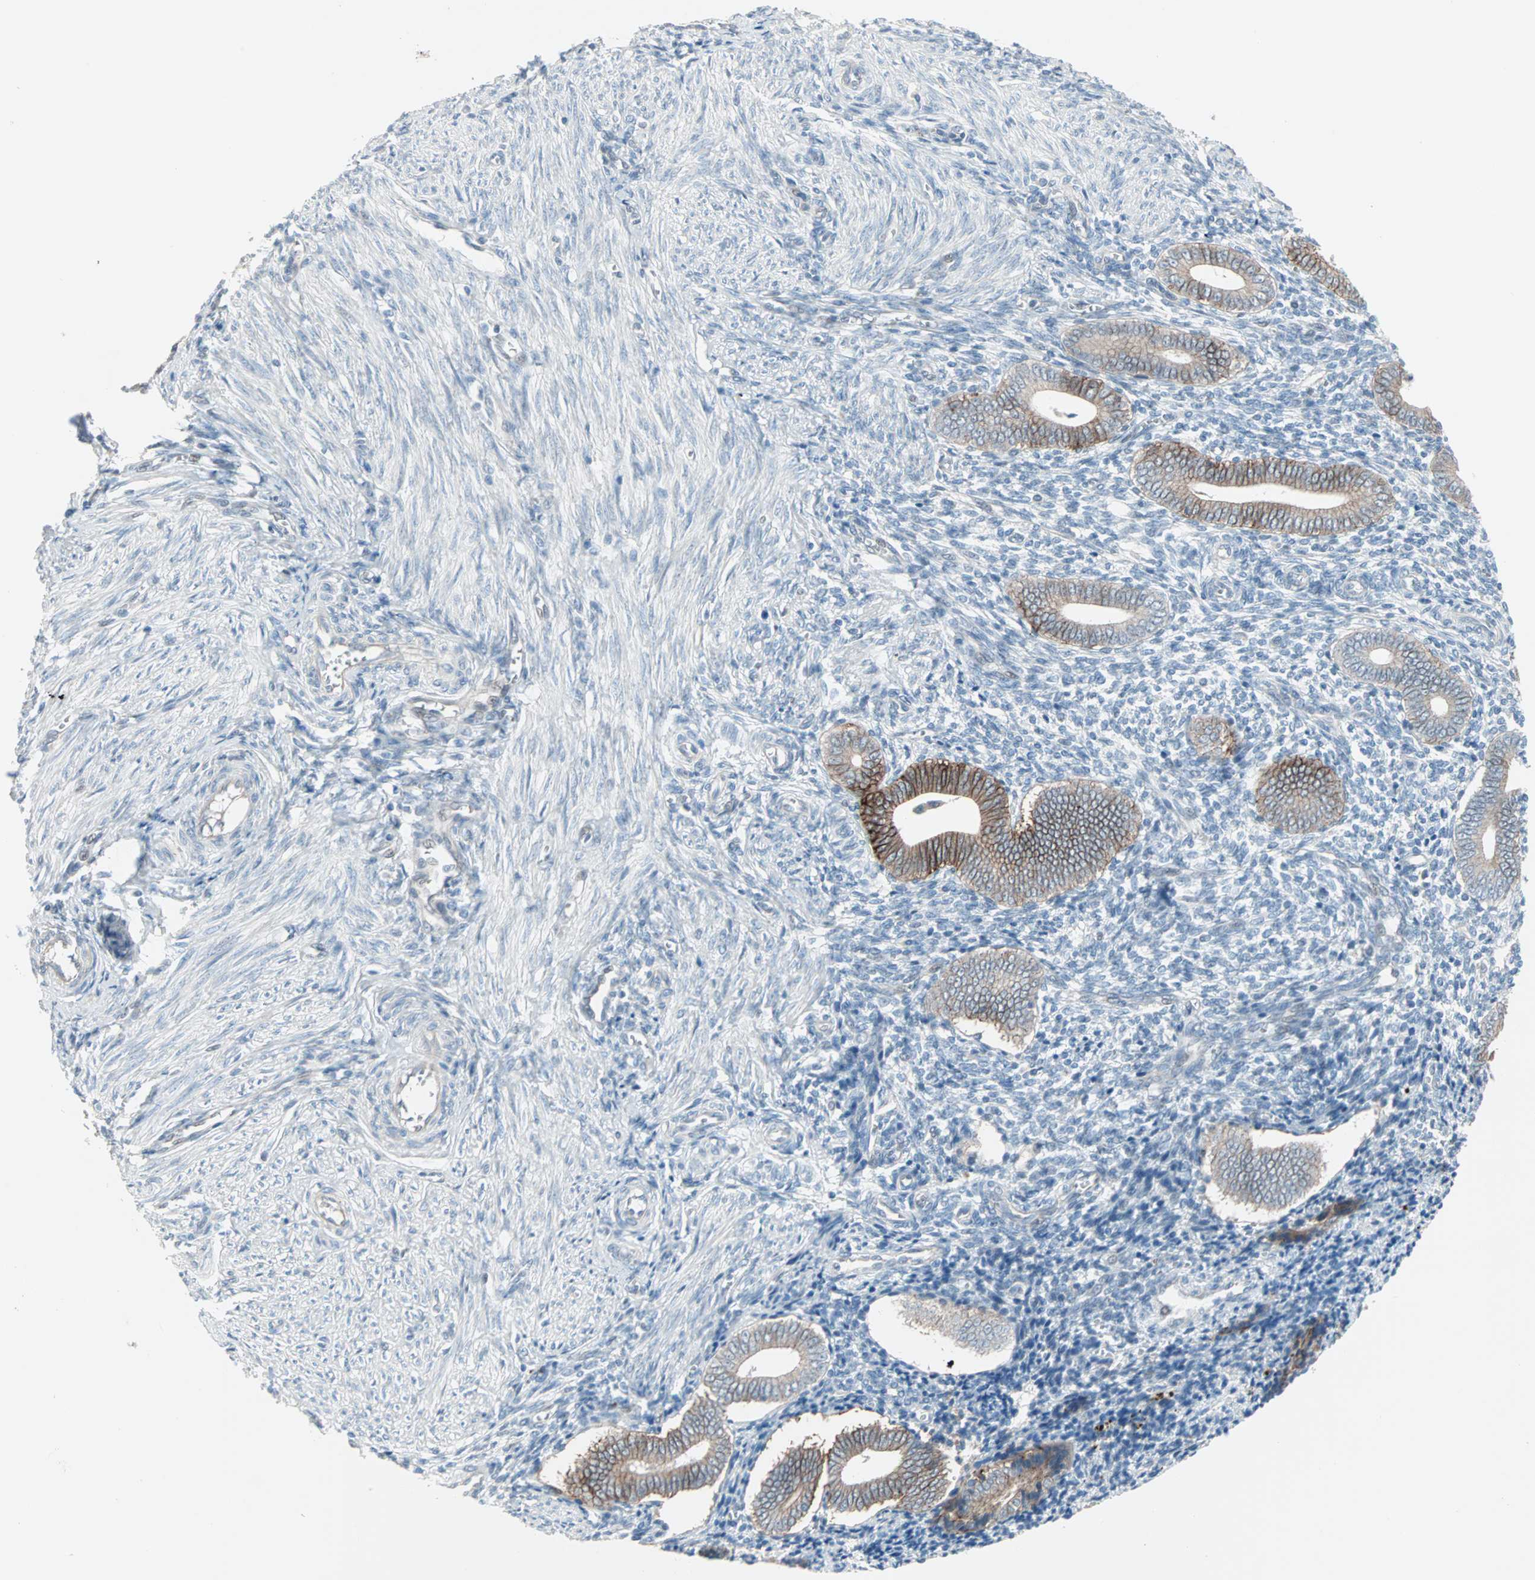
{"staining": {"intensity": "negative", "quantity": "none", "location": "none"}, "tissue": "endometrium", "cell_type": "Cells in endometrial stroma", "image_type": "normal", "snomed": [{"axis": "morphology", "description": "Normal tissue, NOS"}, {"axis": "topography", "description": "Uterus"}, {"axis": "topography", "description": "Endometrium"}], "caption": "Cells in endometrial stroma show no significant positivity in benign endometrium. (DAB immunohistochemistry (IHC), high magnification).", "gene": "CAND2", "patient": {"sex": "female", "age": 33}}